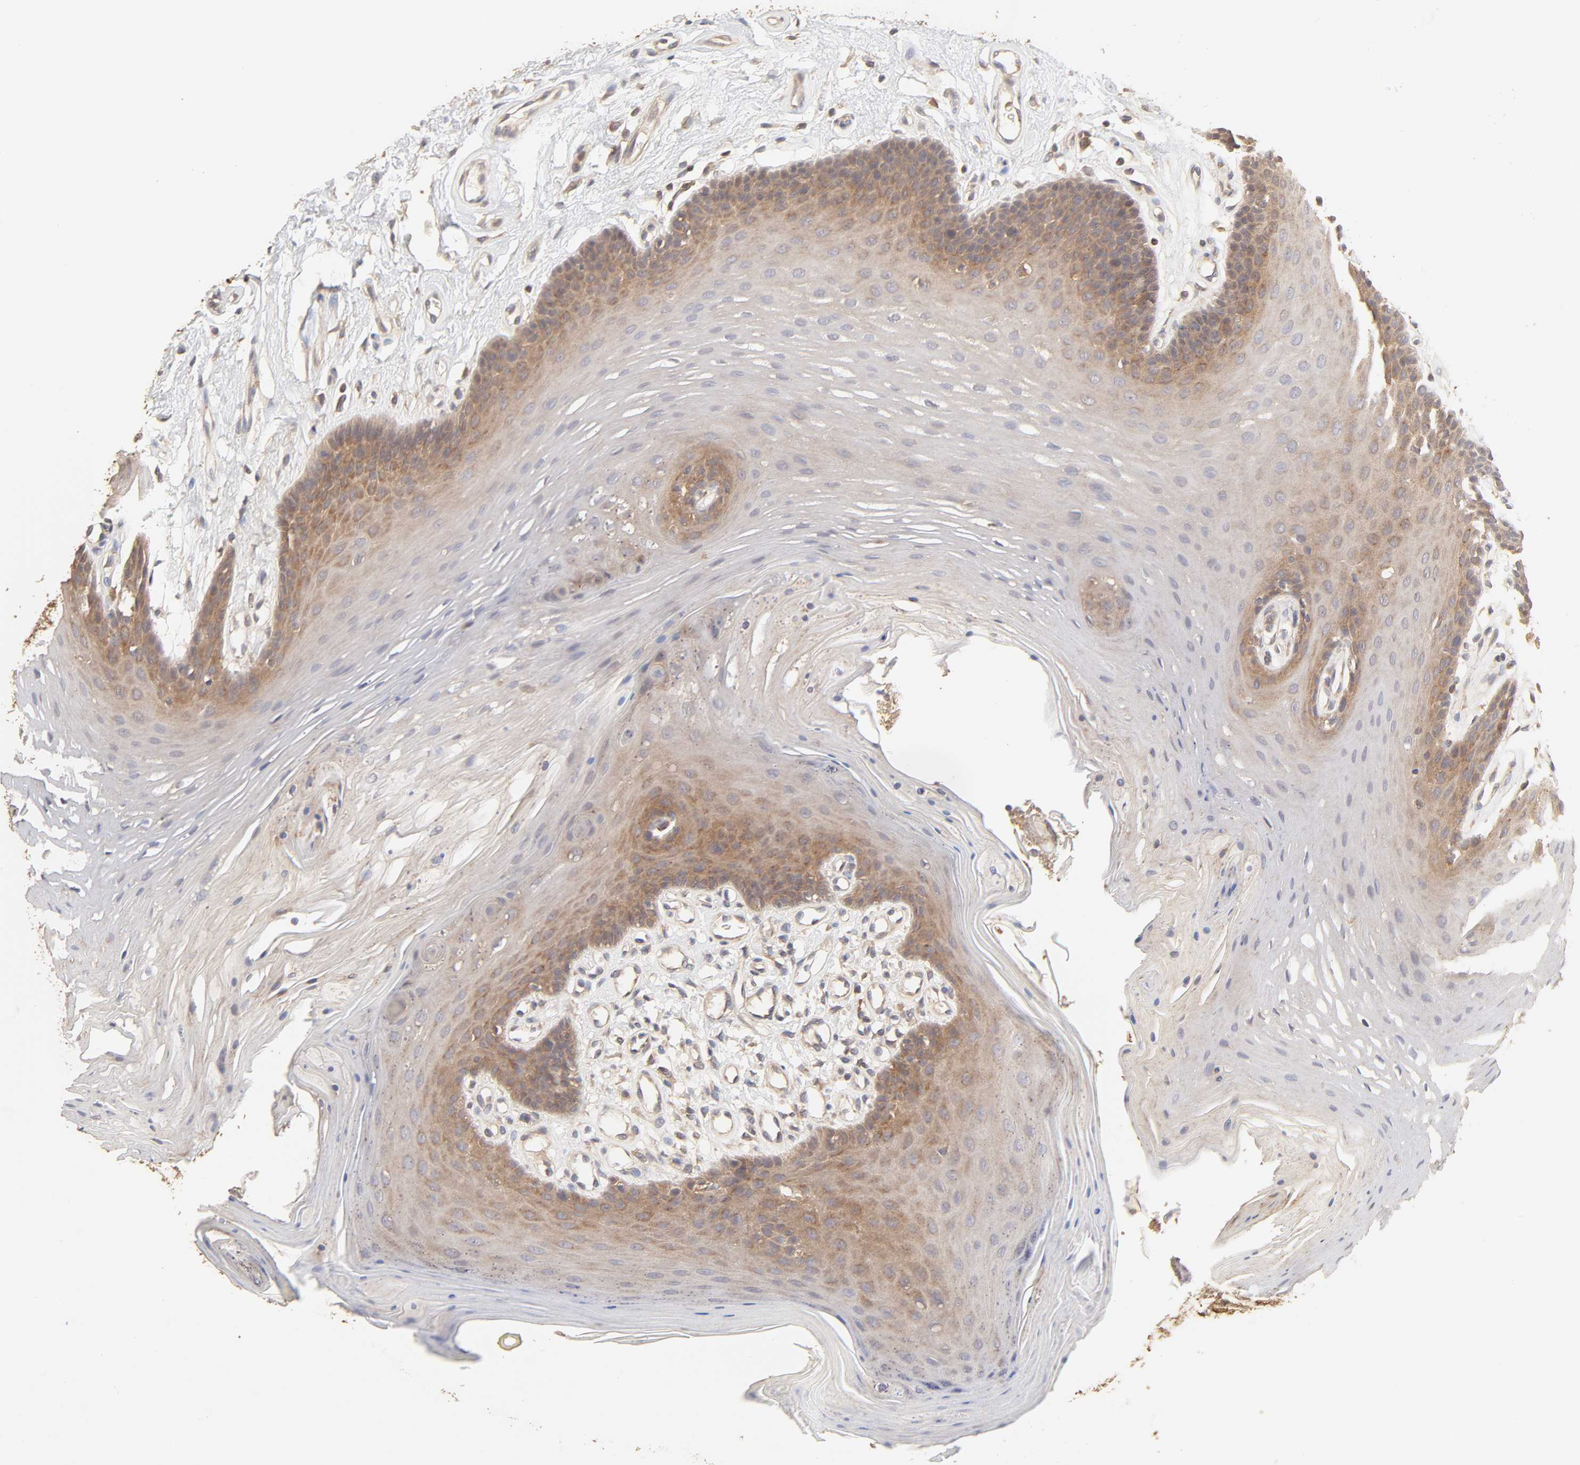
{"staining": {"intensity": "weak", "quantity": "25%-75%", "location": "cytoplasmic/membranous"}, "tissue": "oral mucosa", "cell_type": "Squamous epithelial cells", "image_type": "normal", "snomed": [{"axis": "morphology", "description": "Normal tissue, NOS"}, {"axis": "topography", "description": "Oral tissue"}], "caption": "Oral mucosa stained with DAB immunohistochemistry reveals low levels of weak cytoplasmic/membranous expression in approximately 25%-75% of squamous epithelial cells.", "gene": "AP1G2", "patient": {"sex": "male", "age": 62}}